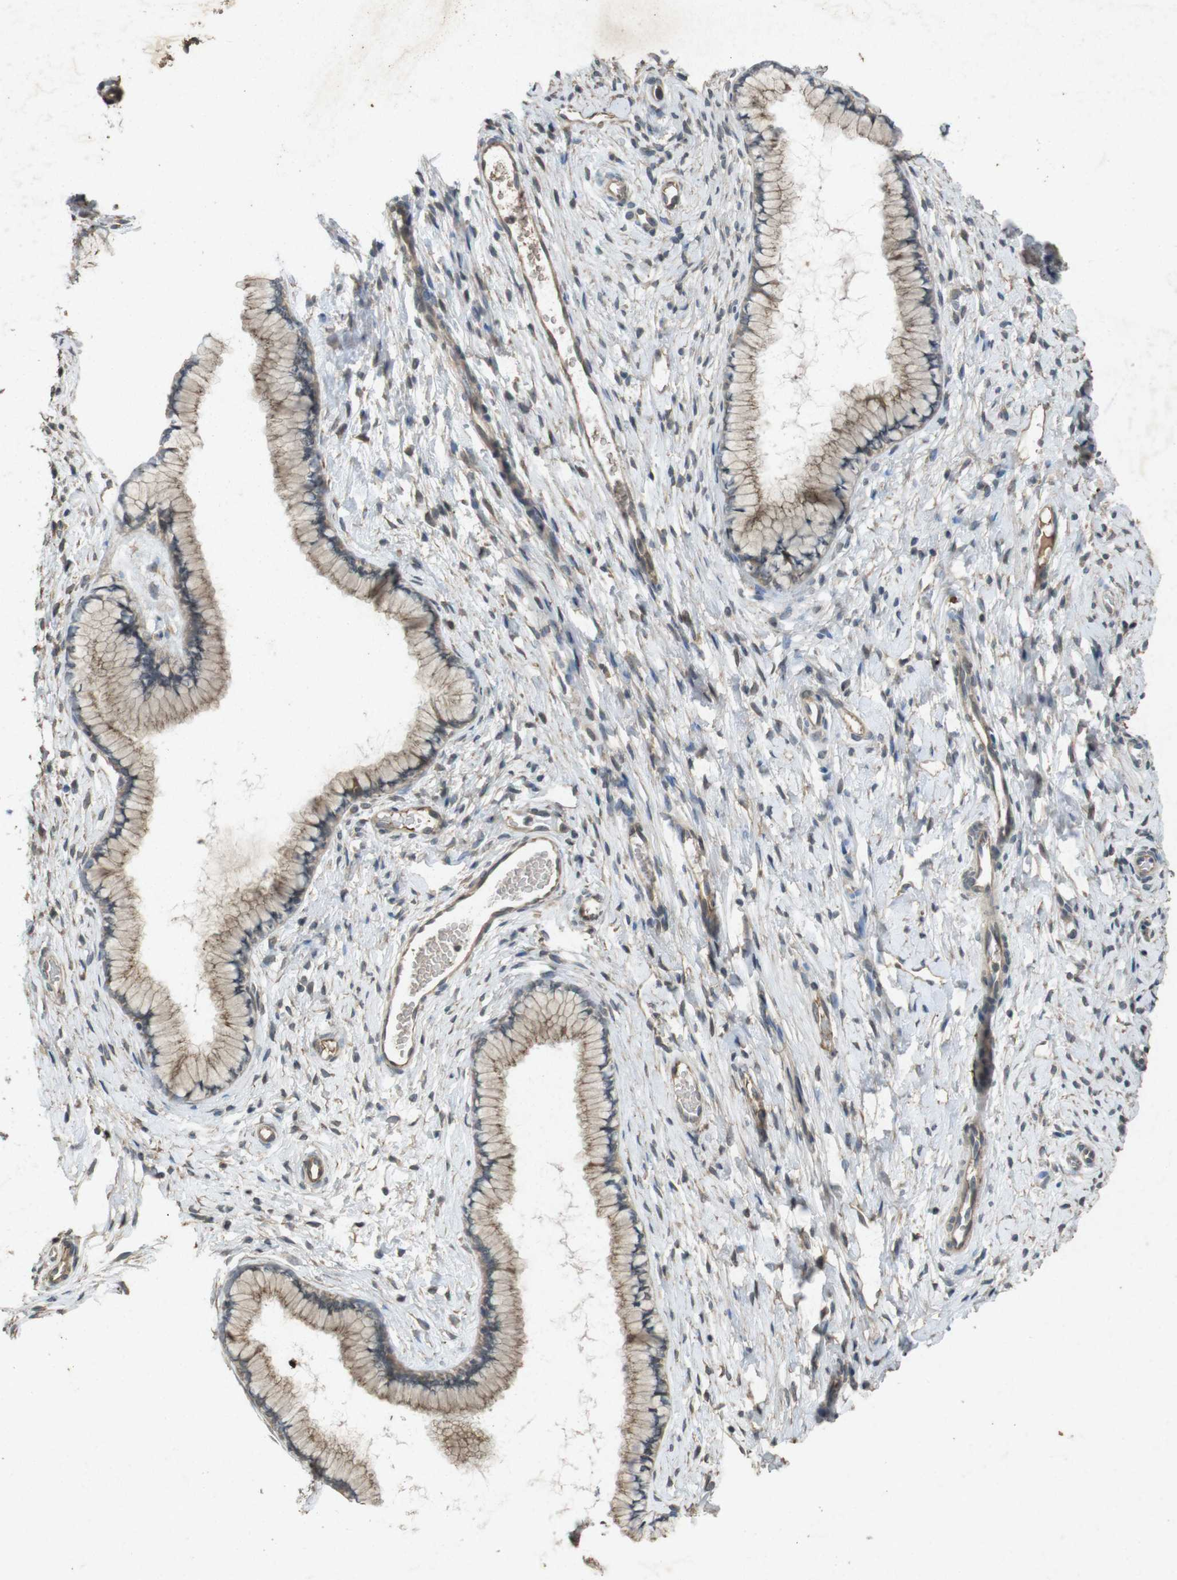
{"staining": {"intensity": "weak", "quantity": ">75%", "location": "cytoplasmic/membranous"}, "tissue": "cervix", "cell_type": "Glandular cells", "image_type": "normal", "snomed": [{"axis": "morphology", "description": "Normal tissue, NOS"}, {"axis": "topography", "description": "Cervix"}], "caption": "IHC micrograph of normal cervix: human cervix stained using immunohistochemistry (IHC) shows low levels of weak protein expression localized specifically in the cytoplasmic/membranous of glandular cells, appearing as a cytoplasmic/membranous brown color.", "gene": "FLCN", "patient": {"sex": "female", "age": 65}}